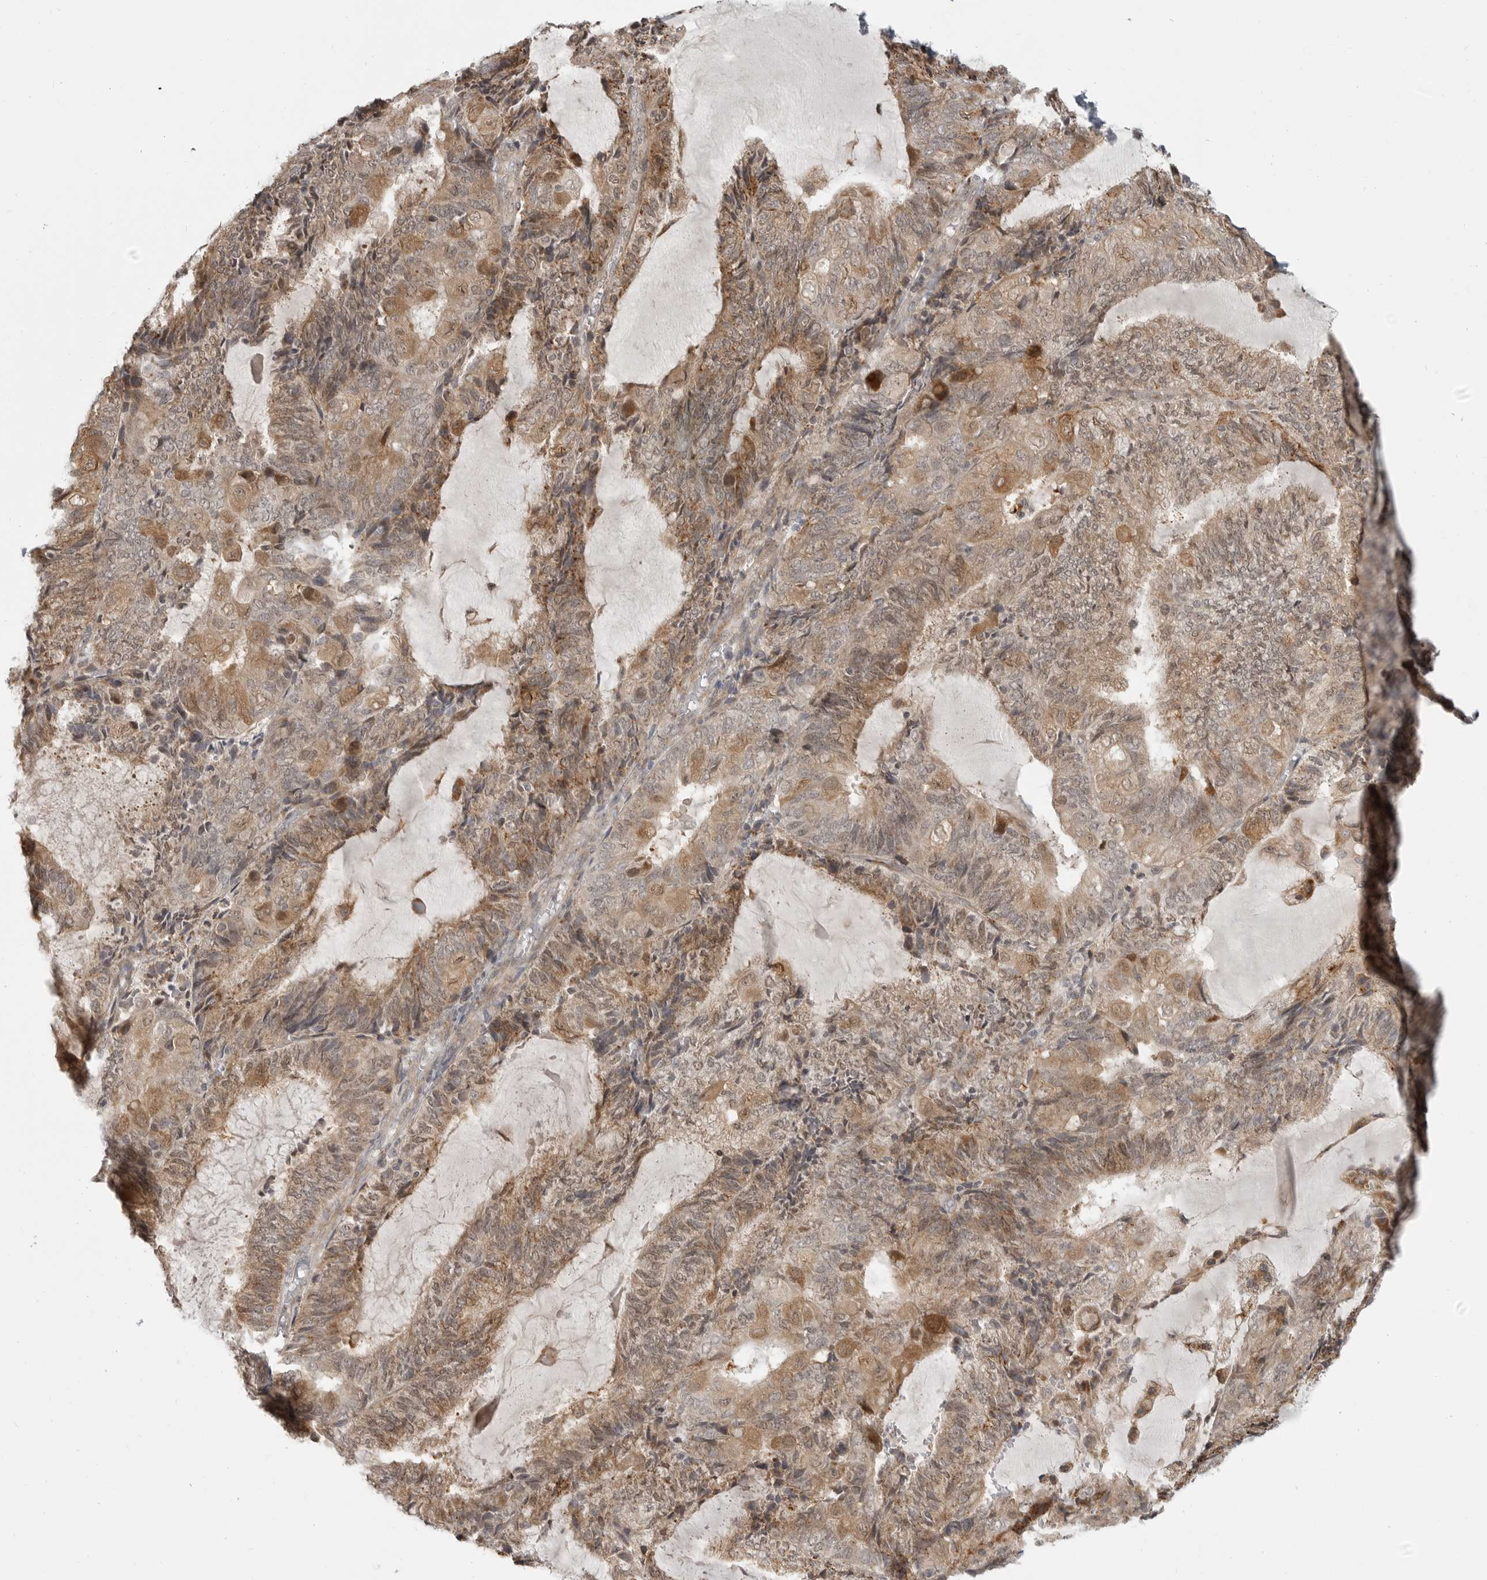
{"staining": {"intensity": "moderate", "quantity": ">75%", "location": "cytoplasmic/membranous"}, "tissue": "endometrial cancer", "cell_type": "Tumor cells", "image_type": "cancer", "snomed": [{"axis": "morphology", "description": "Adenocarcinoma, NOS"}, {"axis": "topography", "description": "Endometrium"}], "caption": "IHC of endometrial cancer (adenocarcinoma) demonstrates medium levels of moderate cytoplasmic/membranous positivity in approximately >75% of tumor cells.", "gene": "CEP295NL", "patient": {"sex": "female", "age": 81}}